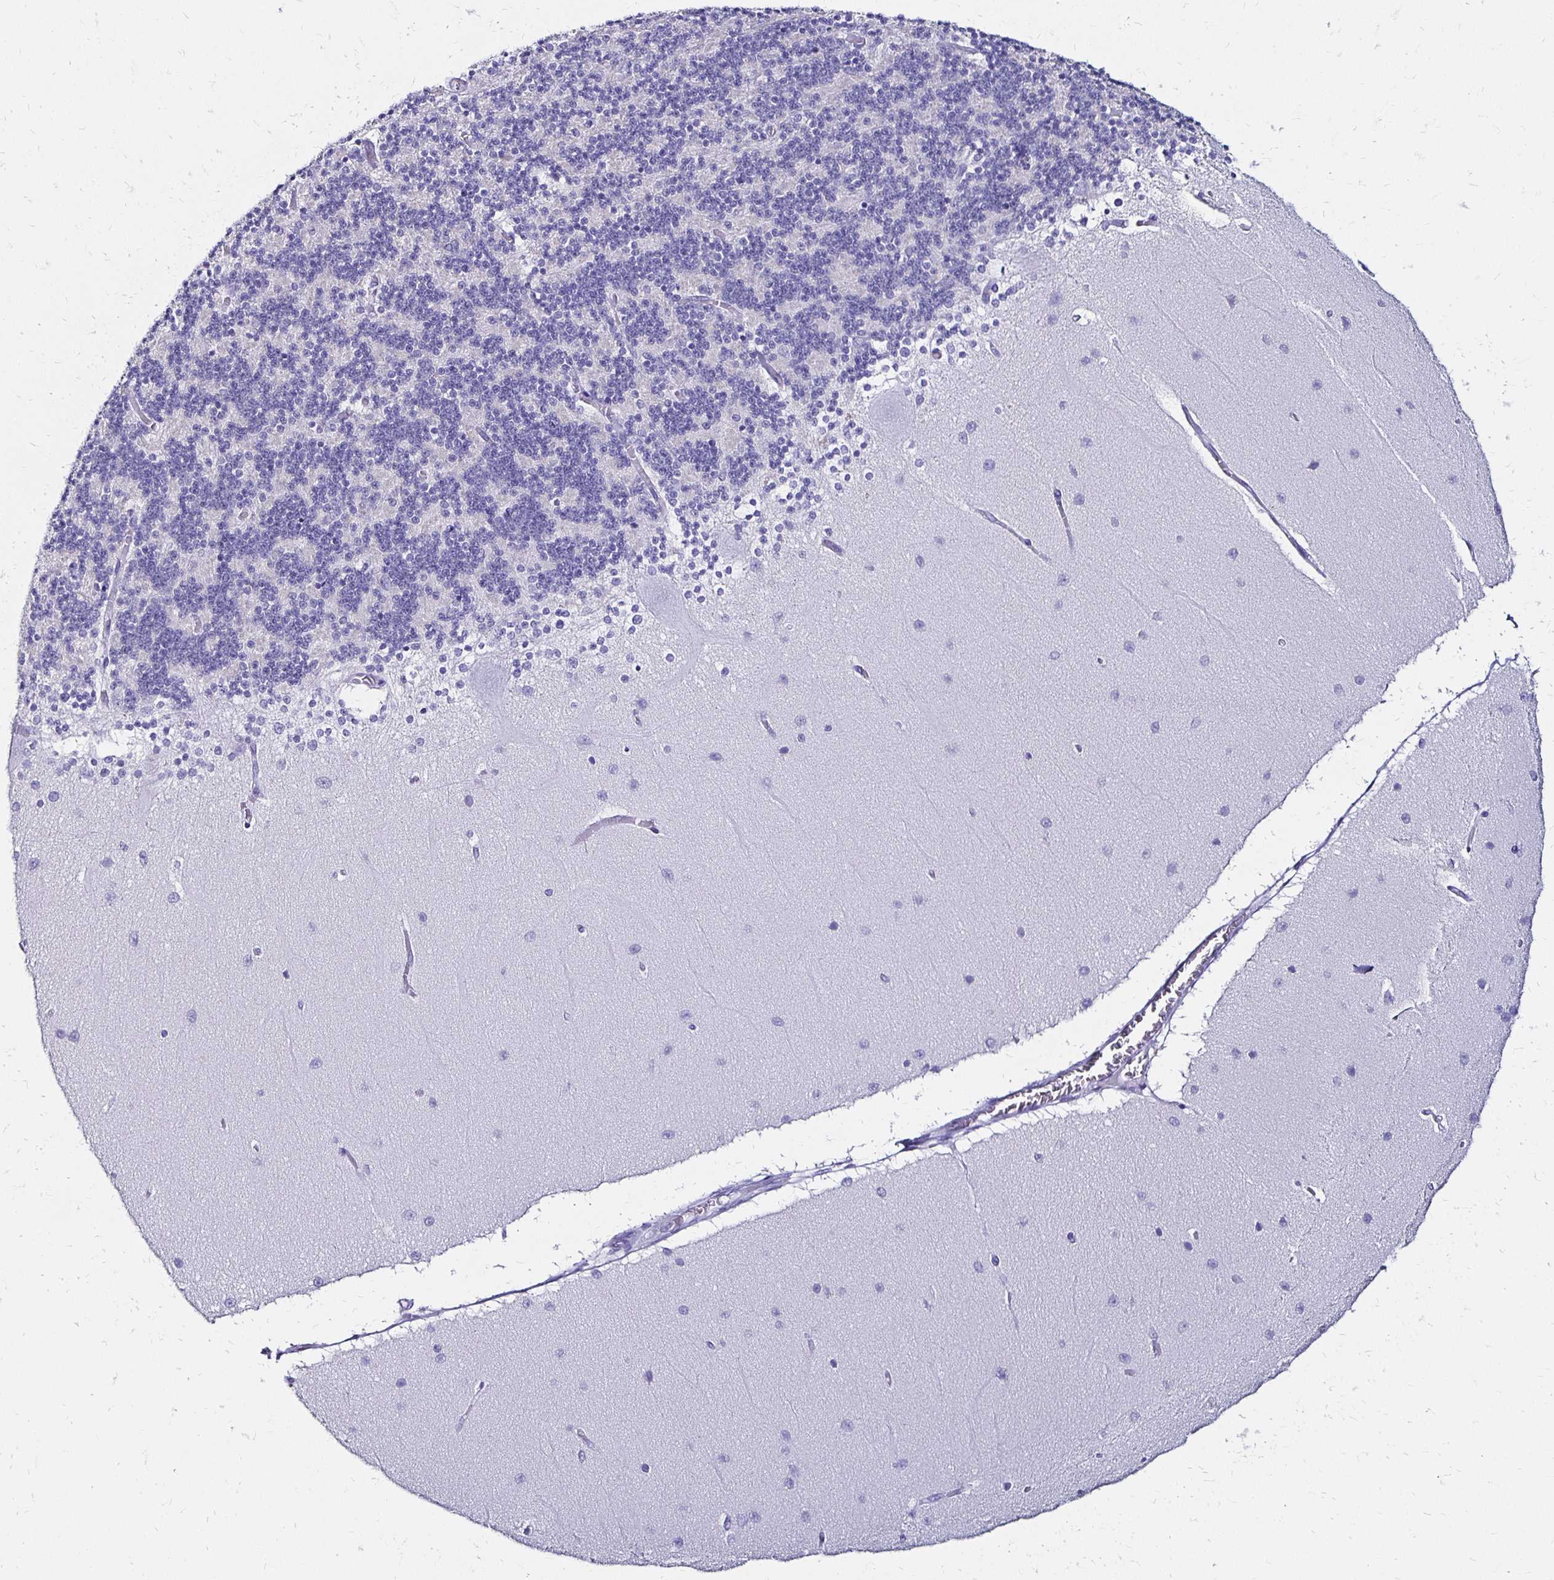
{"staining": {"intensity": "negative", "quantity": "none", "location": "none"}, "tissue": "cerebellum", "cell_type": "Cells in granular layer", "image_type": "normal", "snomed": [{"axis": "morphology", "description": "Normal tissue, NOS"}, {"axis": "topography", "description": "Cerebellum"}], "caption": "Cells in granular layer are negative for brown protein staining in benign cerebellum. Nuclei are stained in blue.", "gene": "KCNT1", "patient": {"sex": "female", "age": 54}}